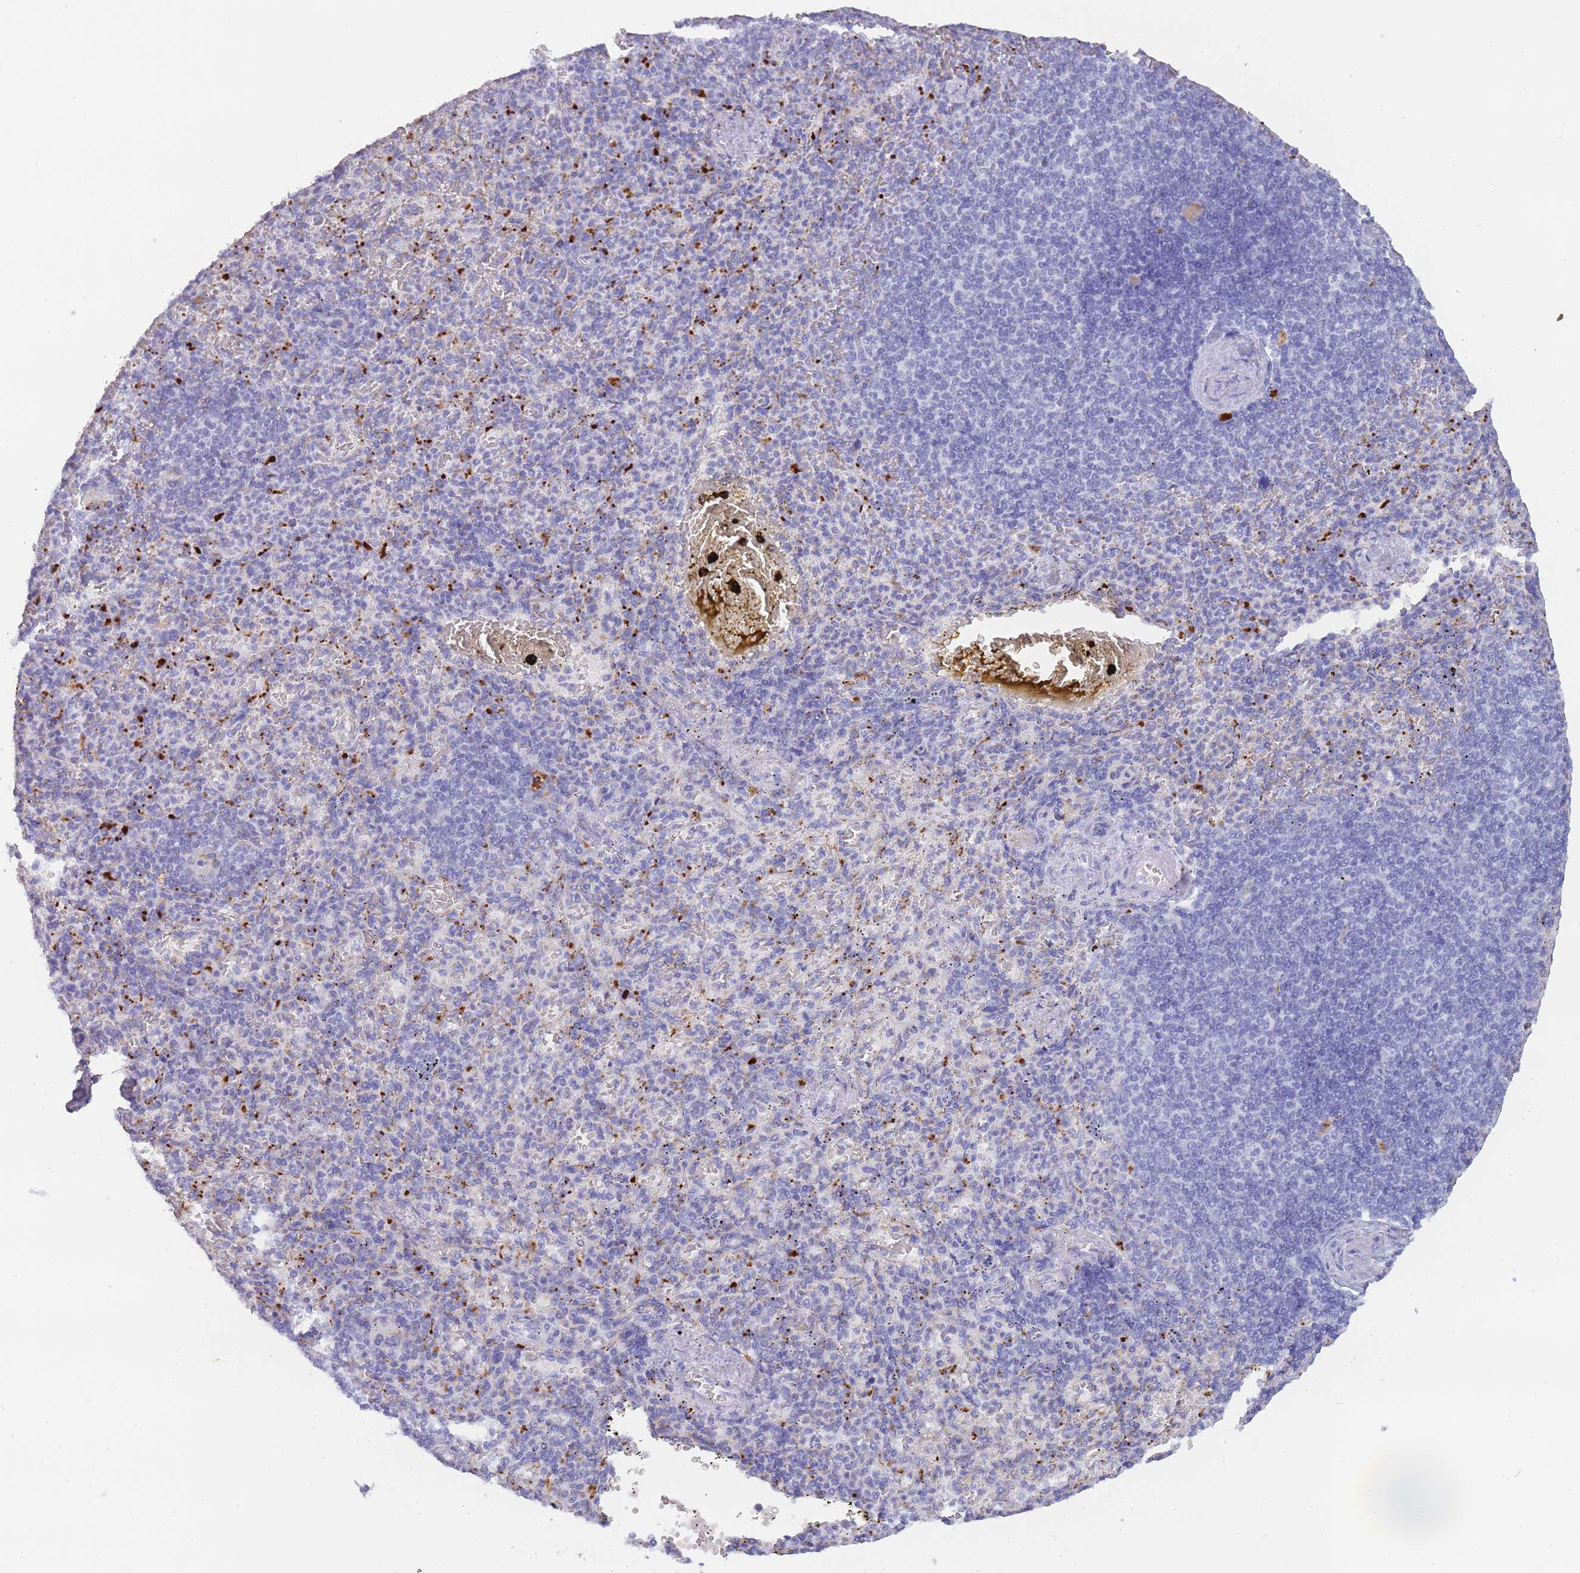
{"staining": {"intensity": "negative", "quantity": "none", "location": "none"}, "tissue": "spleen", "cell_type": "Cells in red pulp", "image_type": "normal", "snomed": [{"axis": "morphology", "description": "Normal tissue, NOS"}, {"axis": "topography", "description": "Spleen"}], "caption": "Immunohistochemical staining of unremarkable human spleen displays no significant positivity in cells in red pulp.", "gene": "GAA", "patient": {"sex": "female", "age": 74}}